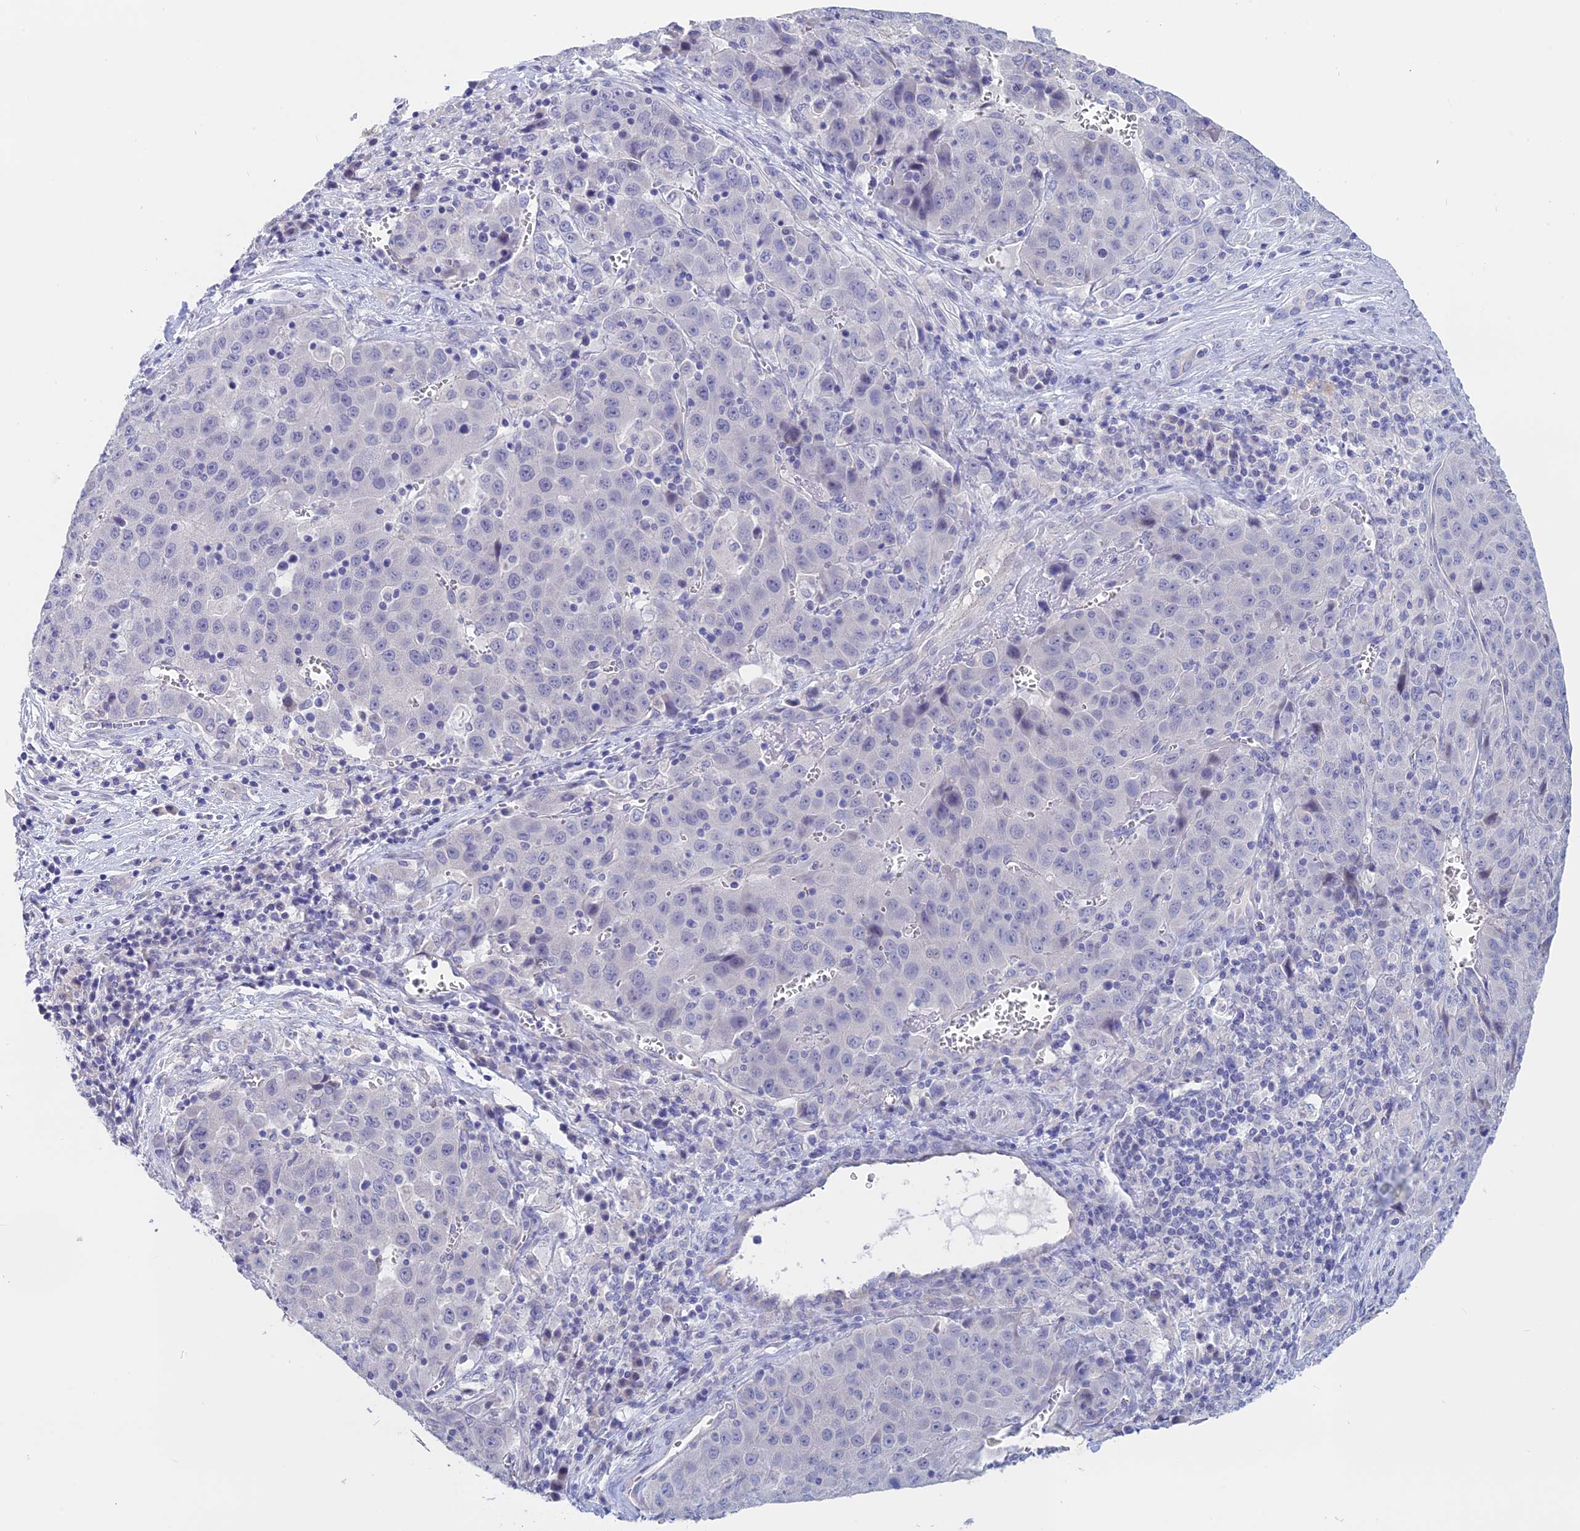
{"staining": {"intensity": "negative", "quantity": "none", "location": "none"}, "tissue": "liver cancer", "cell_type": "Tumor cells", "image_type": "cancer", "snomed": [{"axis": "morphology", "description": "Carcinoma, Hepatocellular, NOS"}, {"axis": "topography", "description": "Liver"}], "caption": "Tumor cells are negative for protein expression in human liver cancer (hepatocellular carcinoma). (DAB IHC with hematoxylin counter stain).", "gene": "BTBD19", "patient": {"sex": "female", "age": 53}}